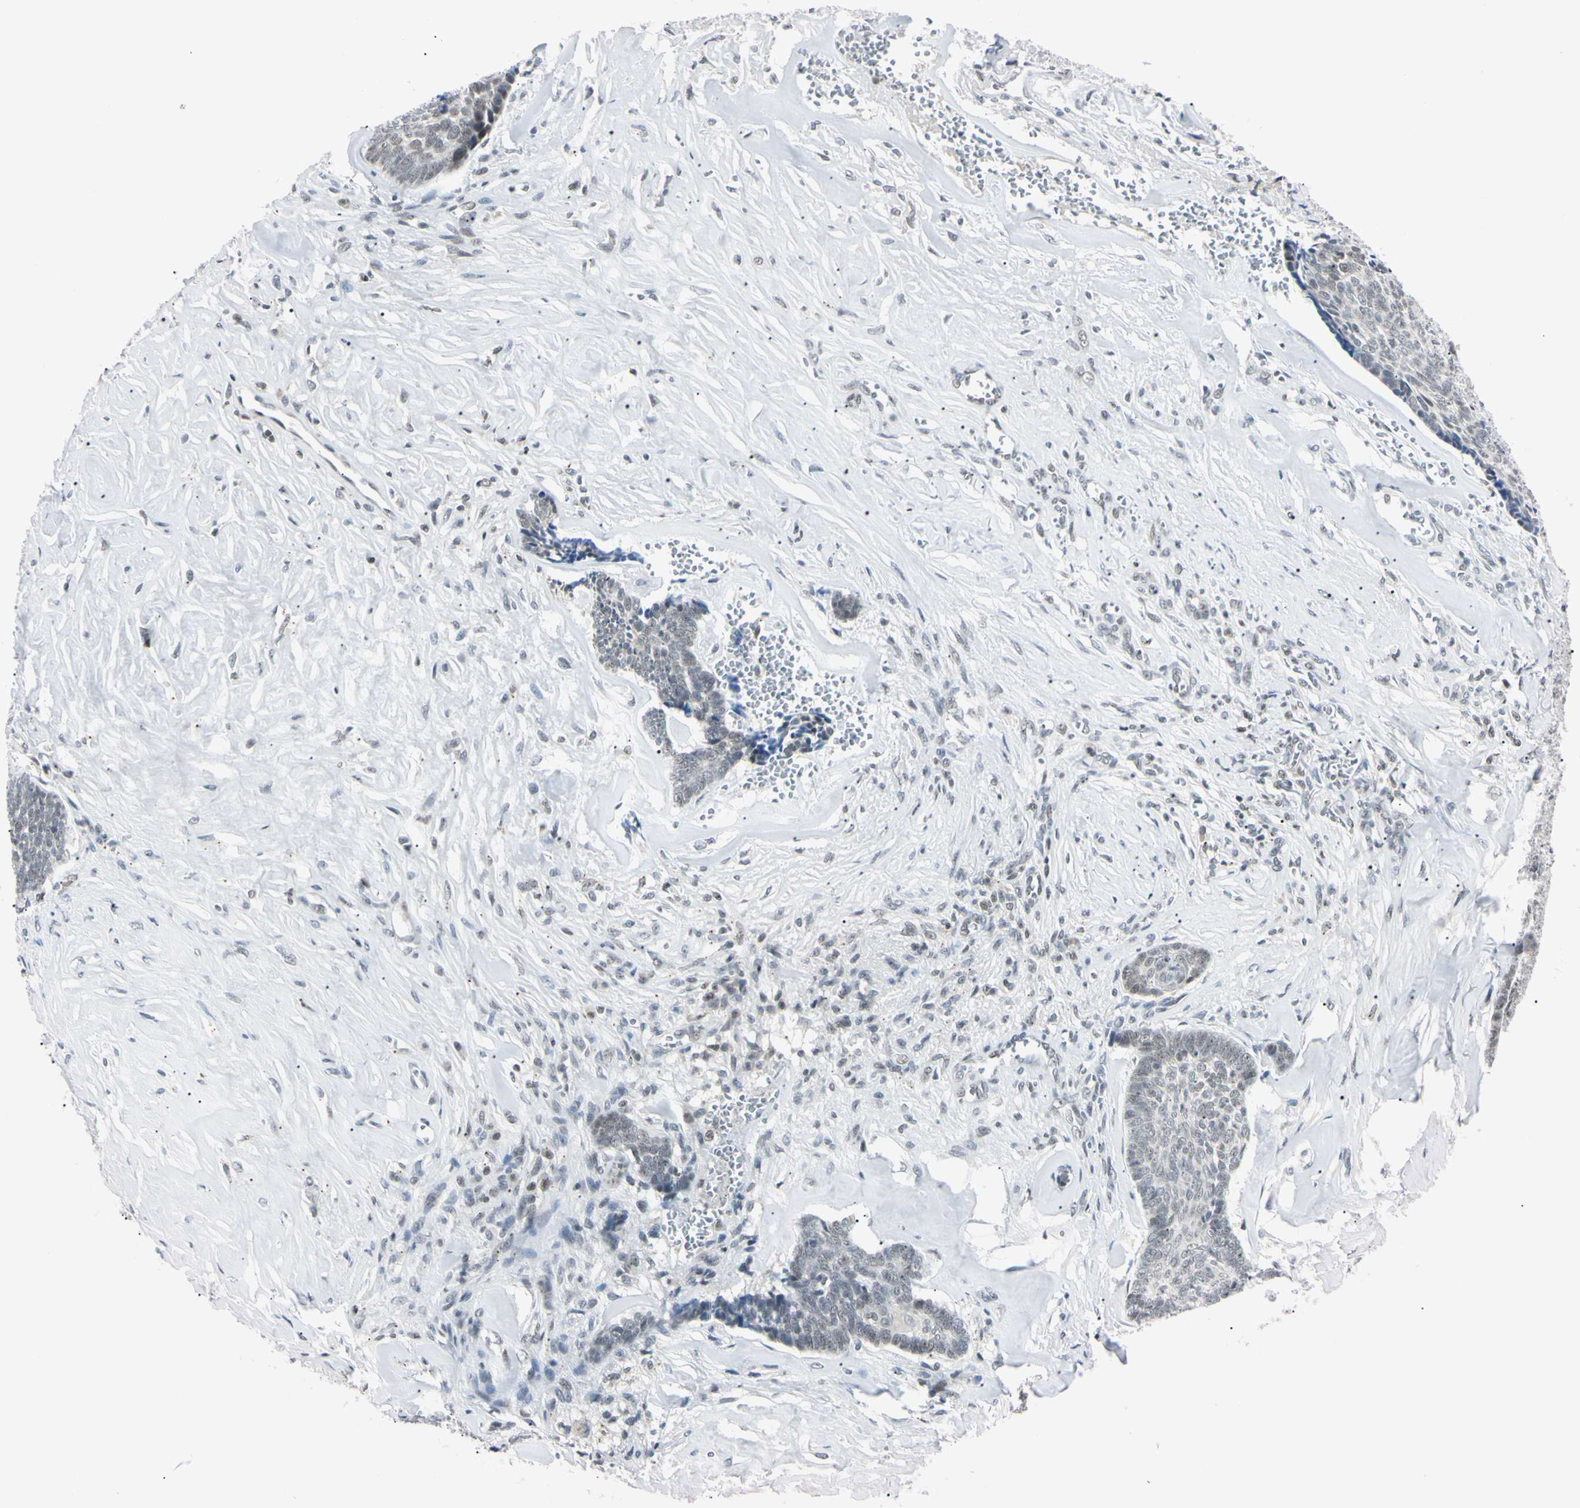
{"staining": {"intensity": "negative", "quantity": "none", "location": "none"}, "tissue": "skin cancer", "cell_type": "Tumor cells", "image_type": "cancer", "snomed": [{"axis": "morphology", "description": "Basal cell carcinoma"}, {"axis": "topography", "description": "Skin"}], "caption": "High power microscopy micrograph of an immunohistochemistry histopathology image of skin cancer (basal cell carcinoma), revealing no significant positivity in tumor cells.", "gene": "C1orf174", "patient": {"sex": "male", "age": 84}}